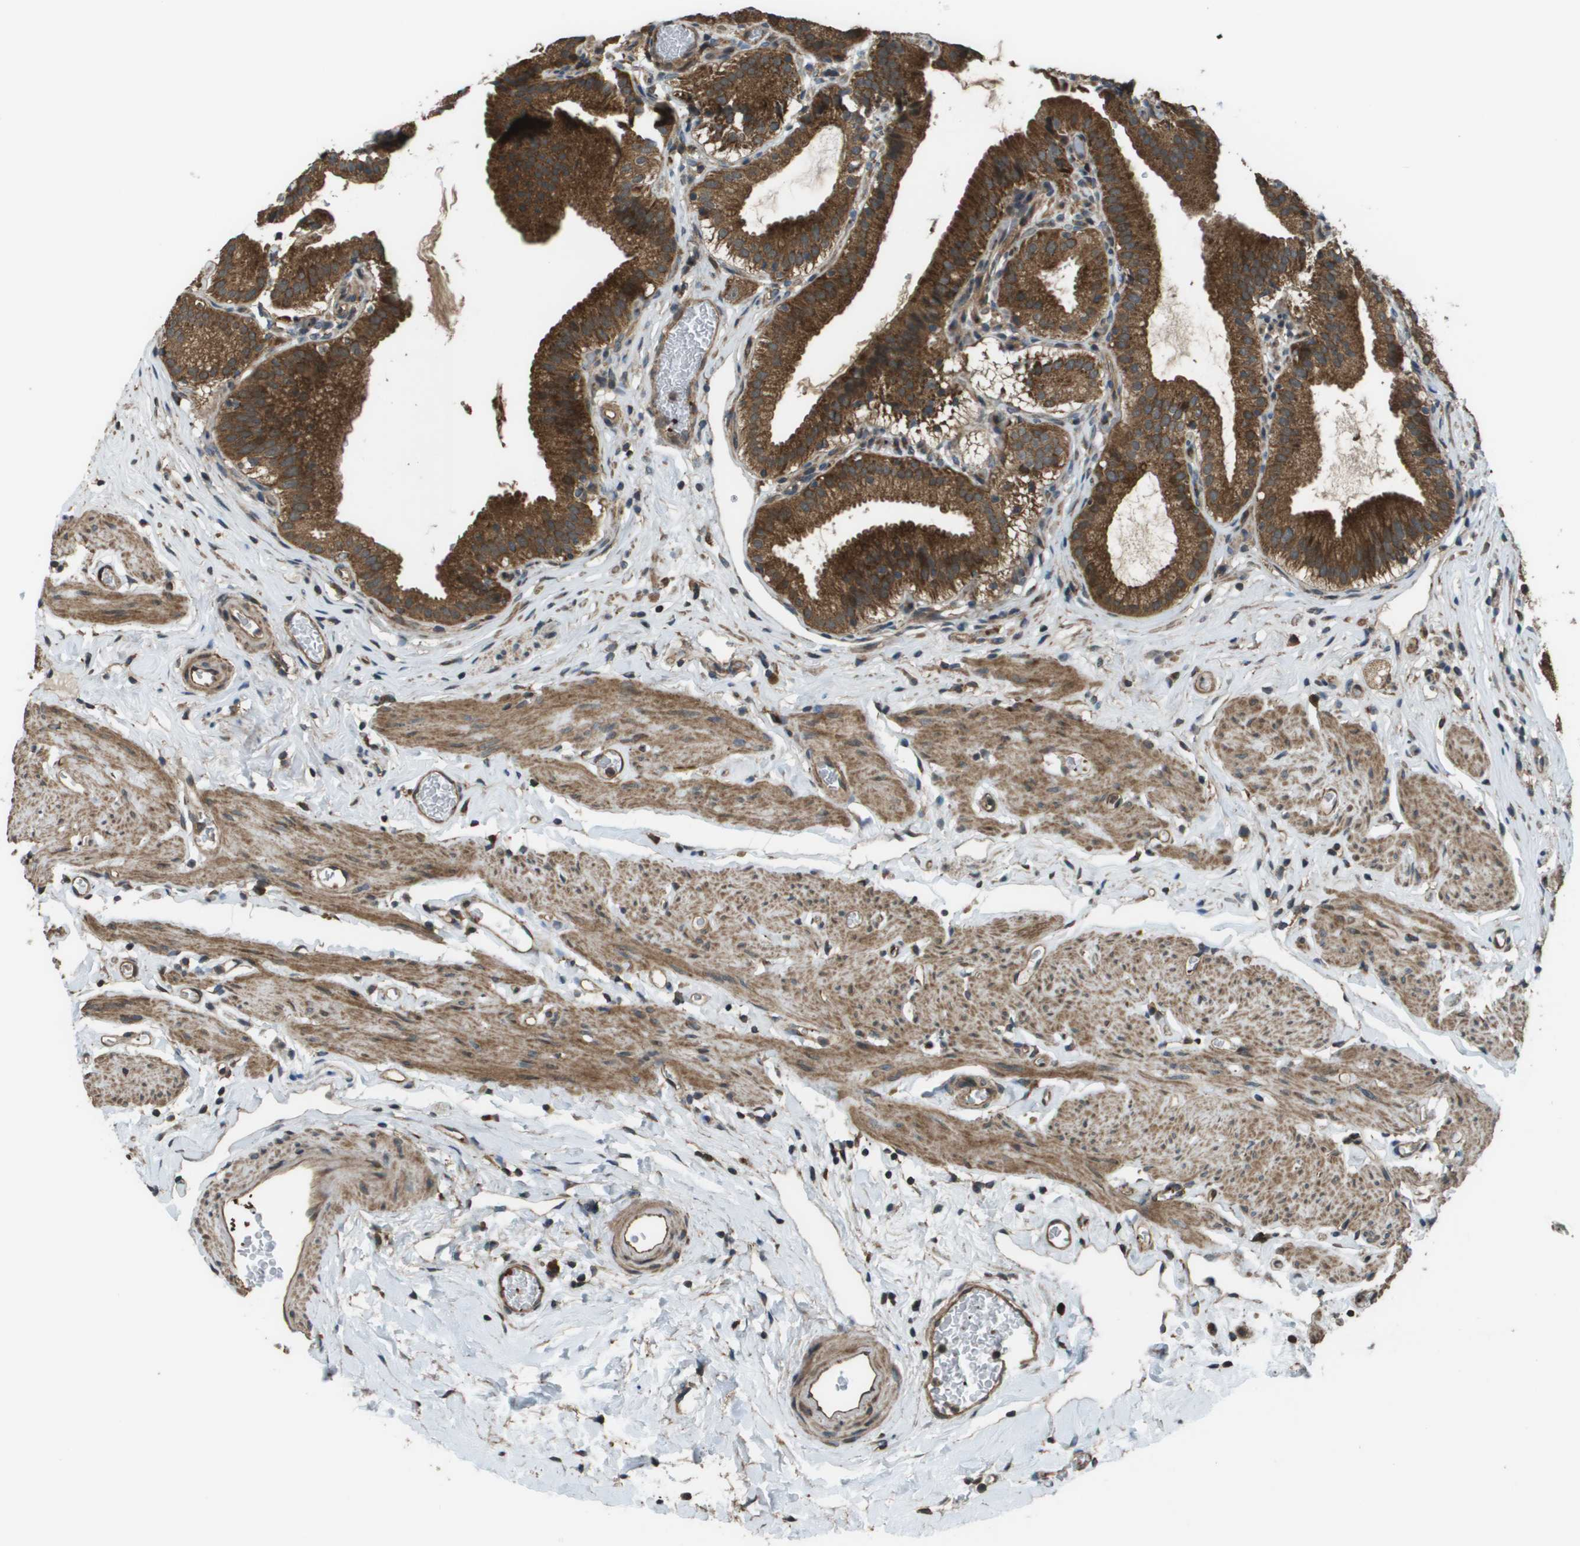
{"staining": {"intensity": "strong", "quantity": ">75%", "location": "cytoplasmic/membranous"}, "tissue": "gallbladder", "cell_type": "Glandular cells", "image_type": "normal", "snomed": [{"axis": "morphology", "description": "Normal tissue, NOS"}, {"axis": "topography", "description": "Gallbladder"}], "caption": "A high amount of strong cytoplasmic/membranous expression is present in approximately >75% of glandular cells in normal gallbladder.", "gene": "PLPBP", "patient": {"sex": "male", "age": 54}}